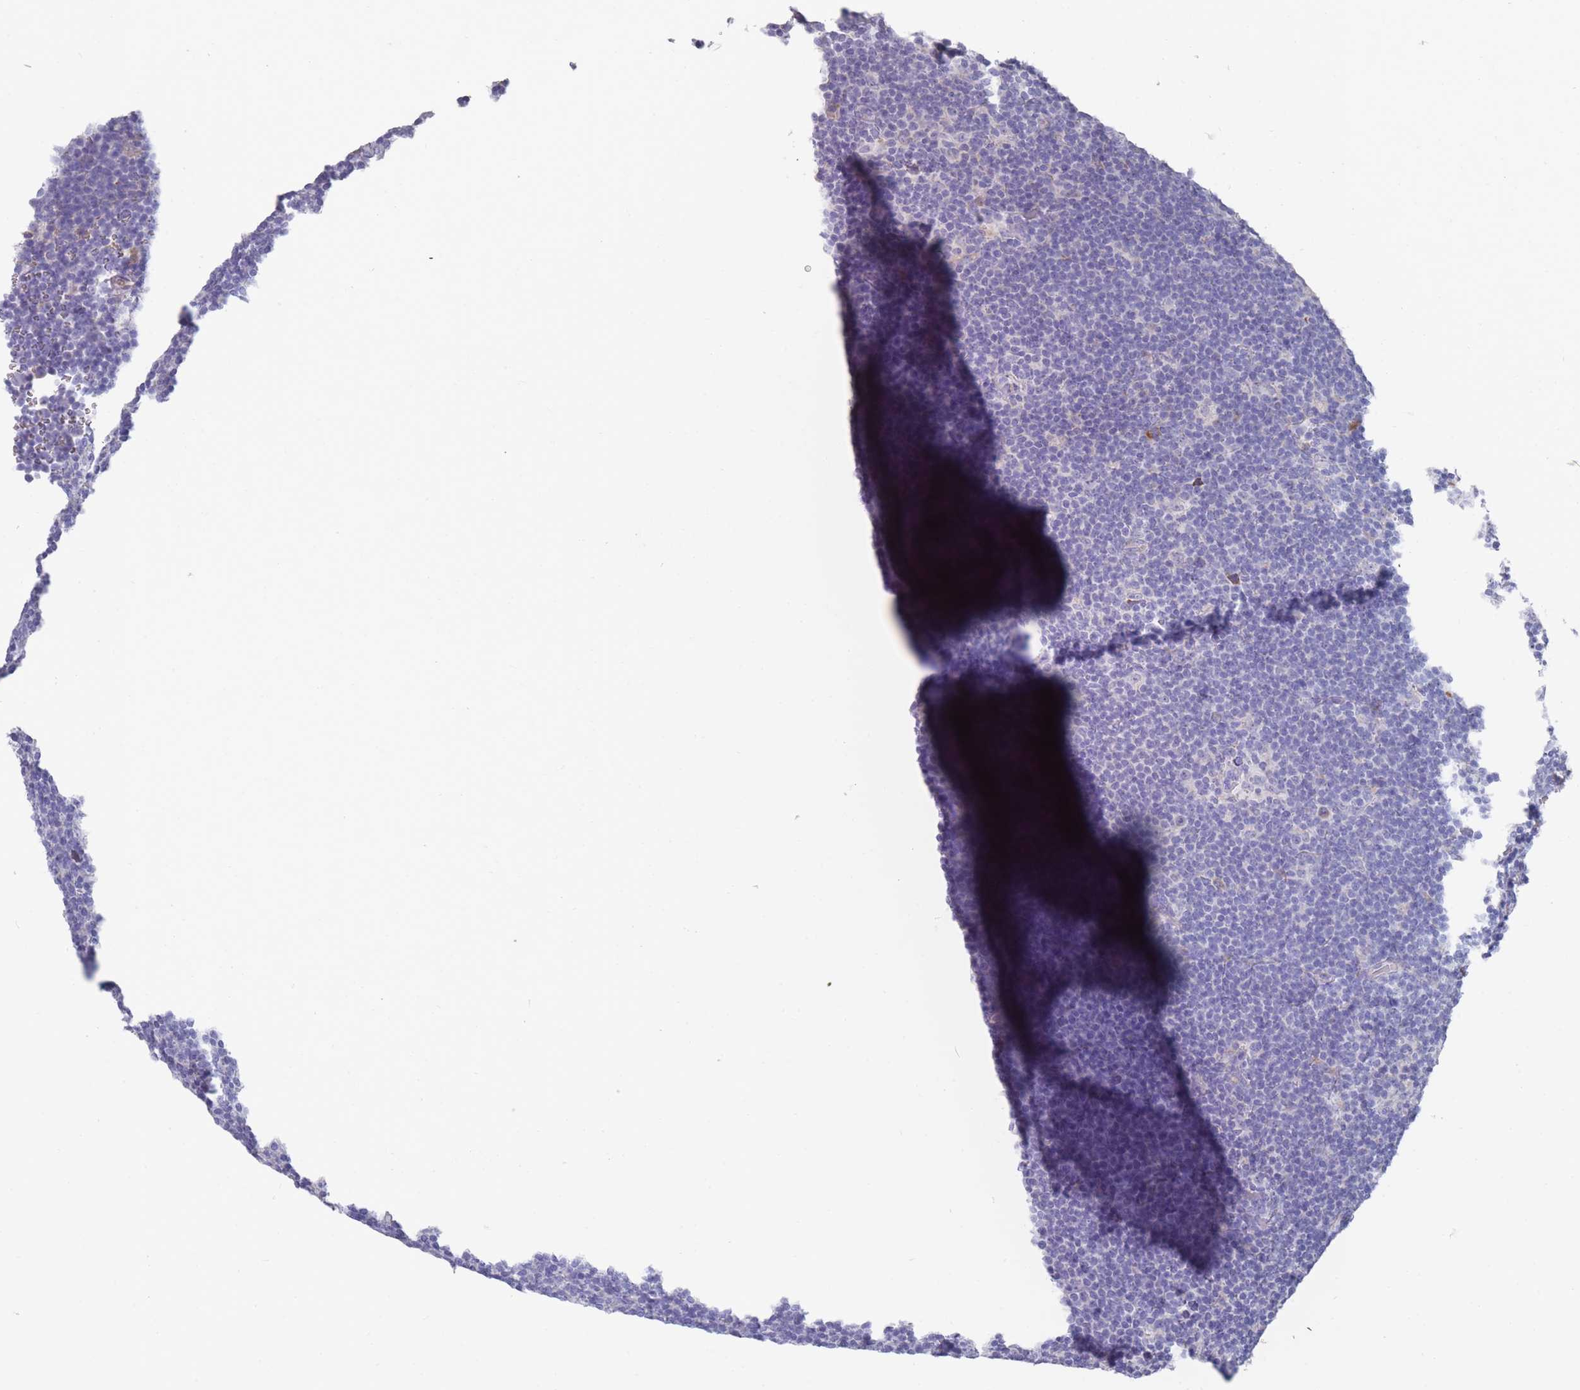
{"staining": {"intensity": "negative", "quantity": "none", "location": "none"}, "tissue": "lymphoma", "cell_type": "Tumor cells", "image_type": "cancer", "snomed": [{"axis": "morphology", "description": "Hodgkin's disease, NOS"}, {"axis": "topography", "description": "Lymph node"}], "caption": "This is an immunohistochemistry histopathology image of human lymphoma. There is no staining in tumor cells.", "gene": "ST8SIA5", "patient": {"sex": "female", "age": 57}}